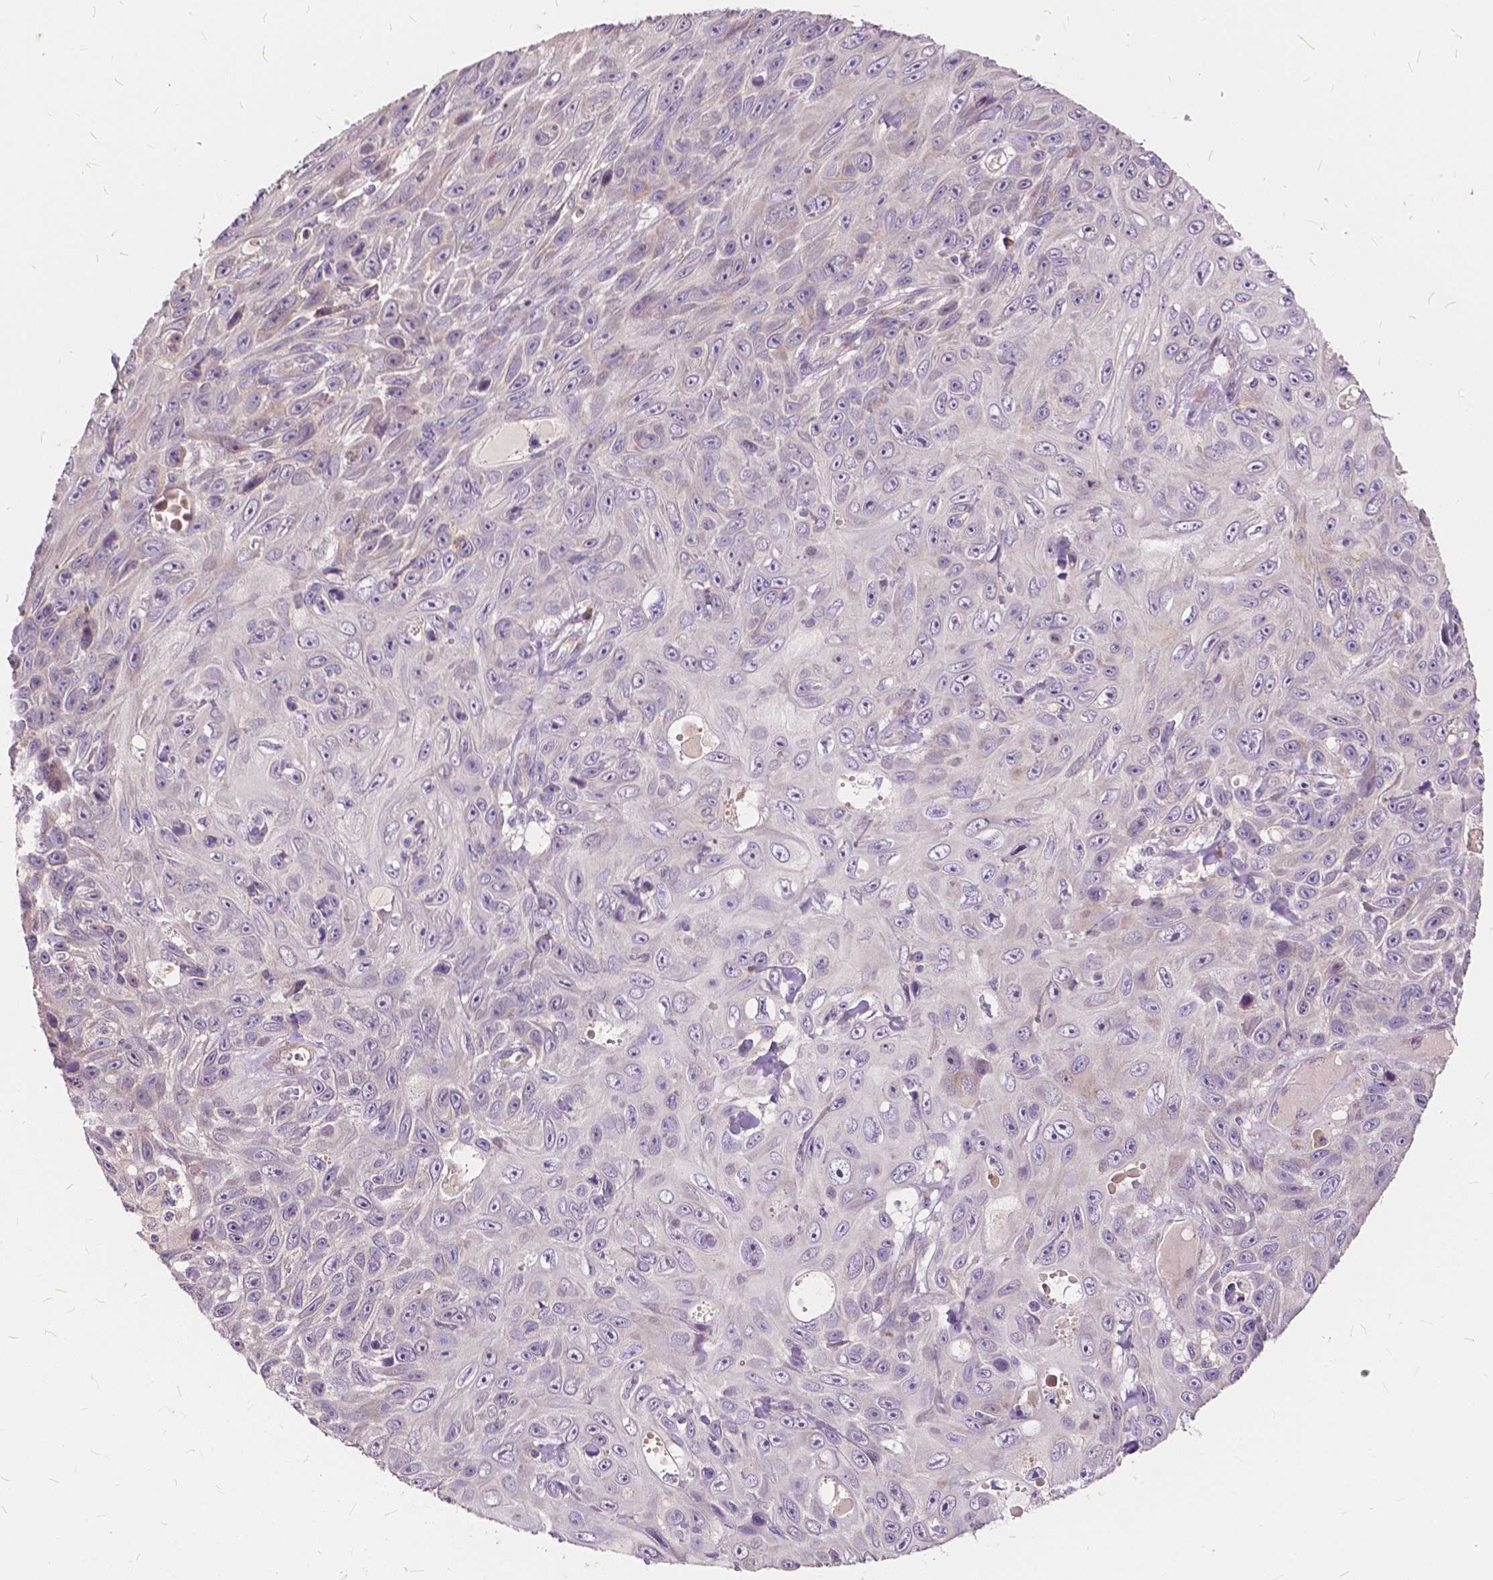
{"staining": {"intensity": "negative", "quantity": "none", "location": "none"}, "tissue": "skin cancer", "cell_type": "Tumor cells", "image_type": "cancer", "snomed": [{"axis": "morphology", "description": "Squamous cell carcinoma, NOS"}, {"axis": "topography", "description": "Skin"}], "caption": "Tumor cells show no significant positivity in skin squamous cell carcinoma. The staining was performed using DAB (3,3'-diaminobenzidine) to visualize the protein expression in brown, while the nuclei were stained in blue with hematoxylin (Magnification: 20x).", "gene": "SLC7A8", "patient": {"sex": "male", "age": 82}}